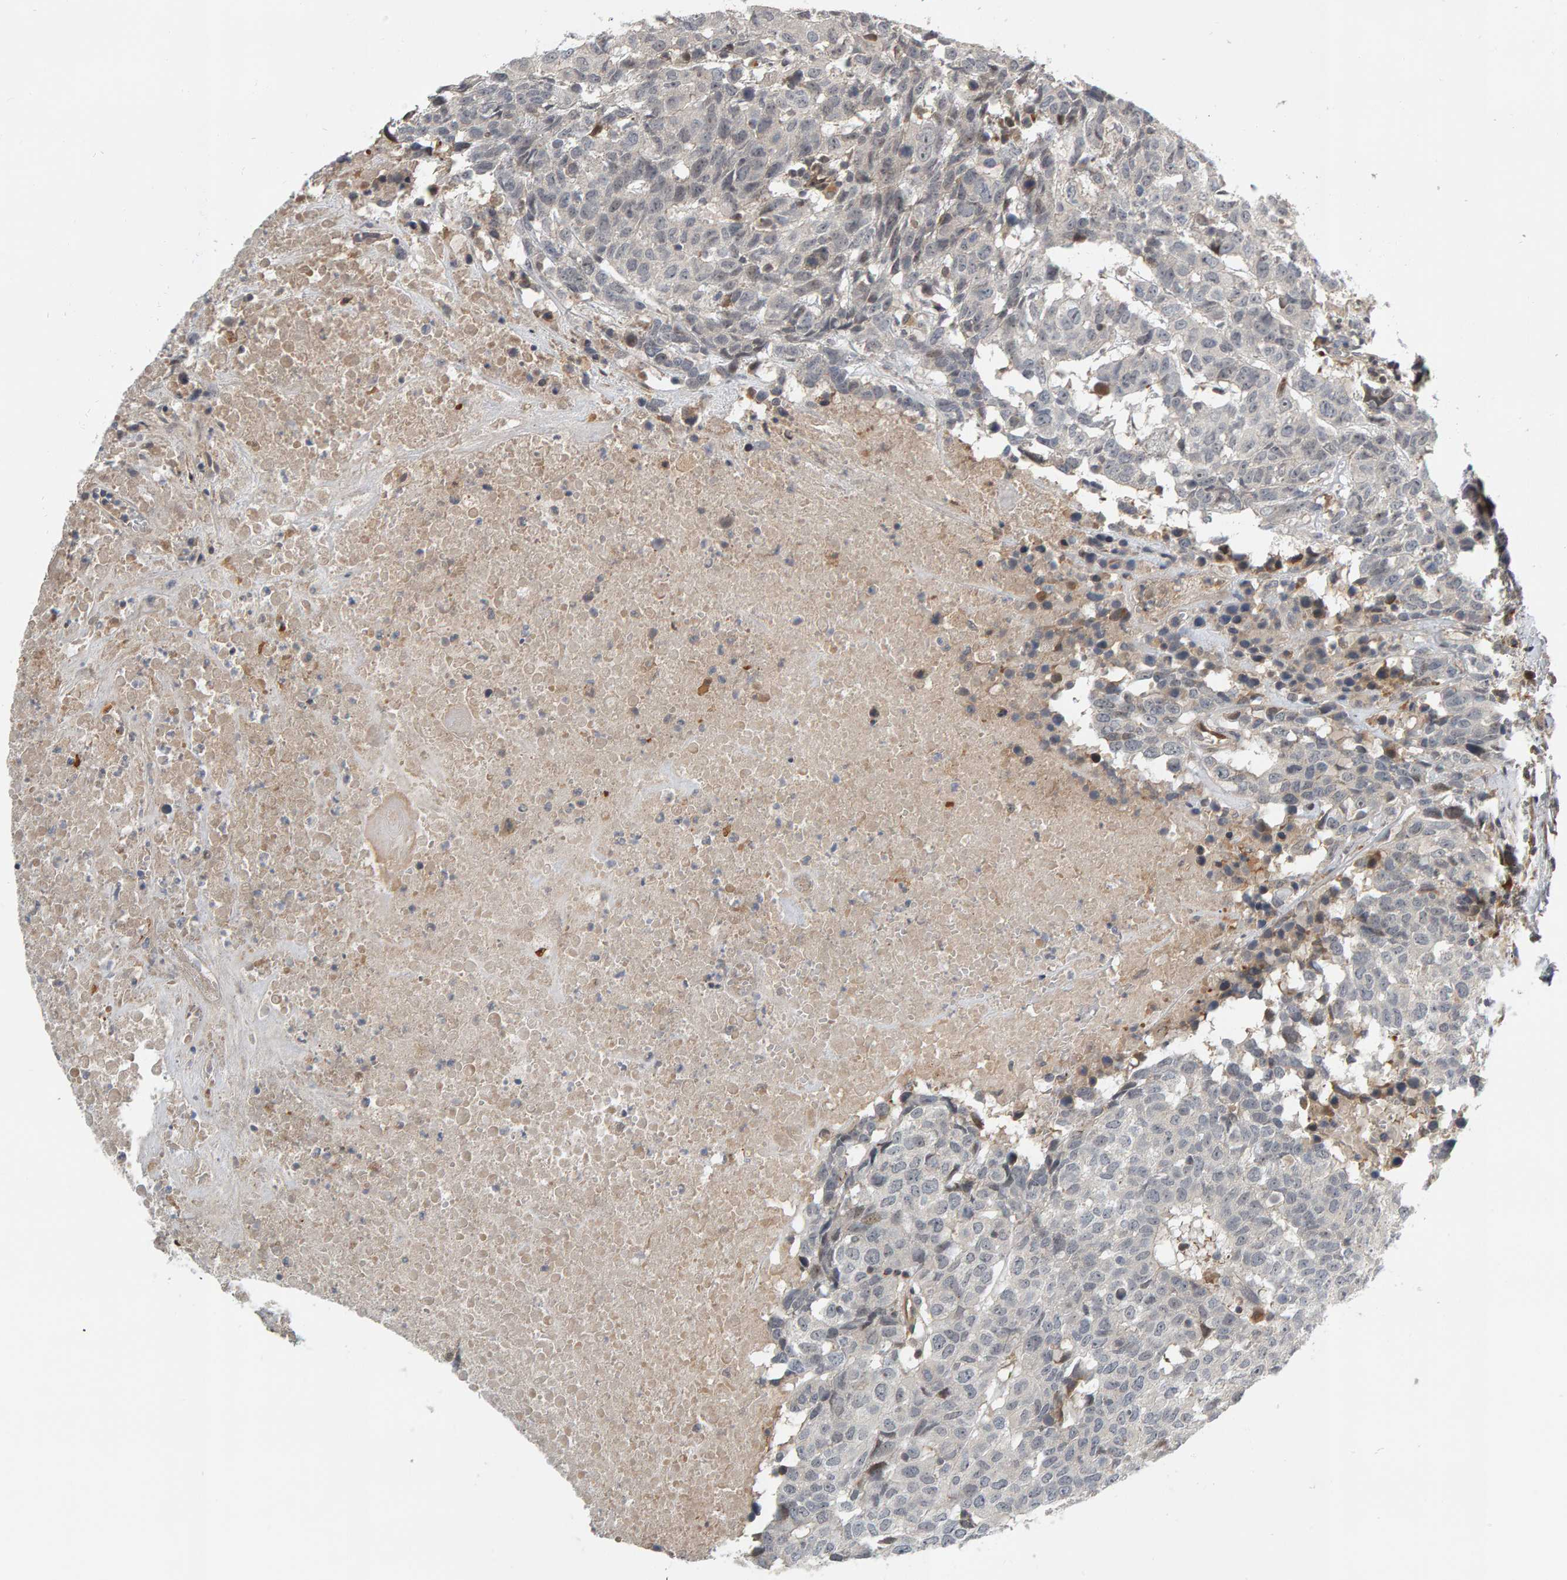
{"staining": {"intensity": "negative", "quantity": "none", "location": "none"}, "tissue": "head and neck cancer", "cell_type": "Tumor cells", "image_type": "cancer", "snomed": [{"axis": "morphology", "description": "Squamous cell carcinoma, NOS"}, {"axis": "topography", "description": "Head-Neck"}], "caption": "This is a photomicrograph of IHC staining of head and neck cancer, which shows no expression in tumor cells.", "gene": "ZNF160", "patient": {"sex": "male", "age": 66}}